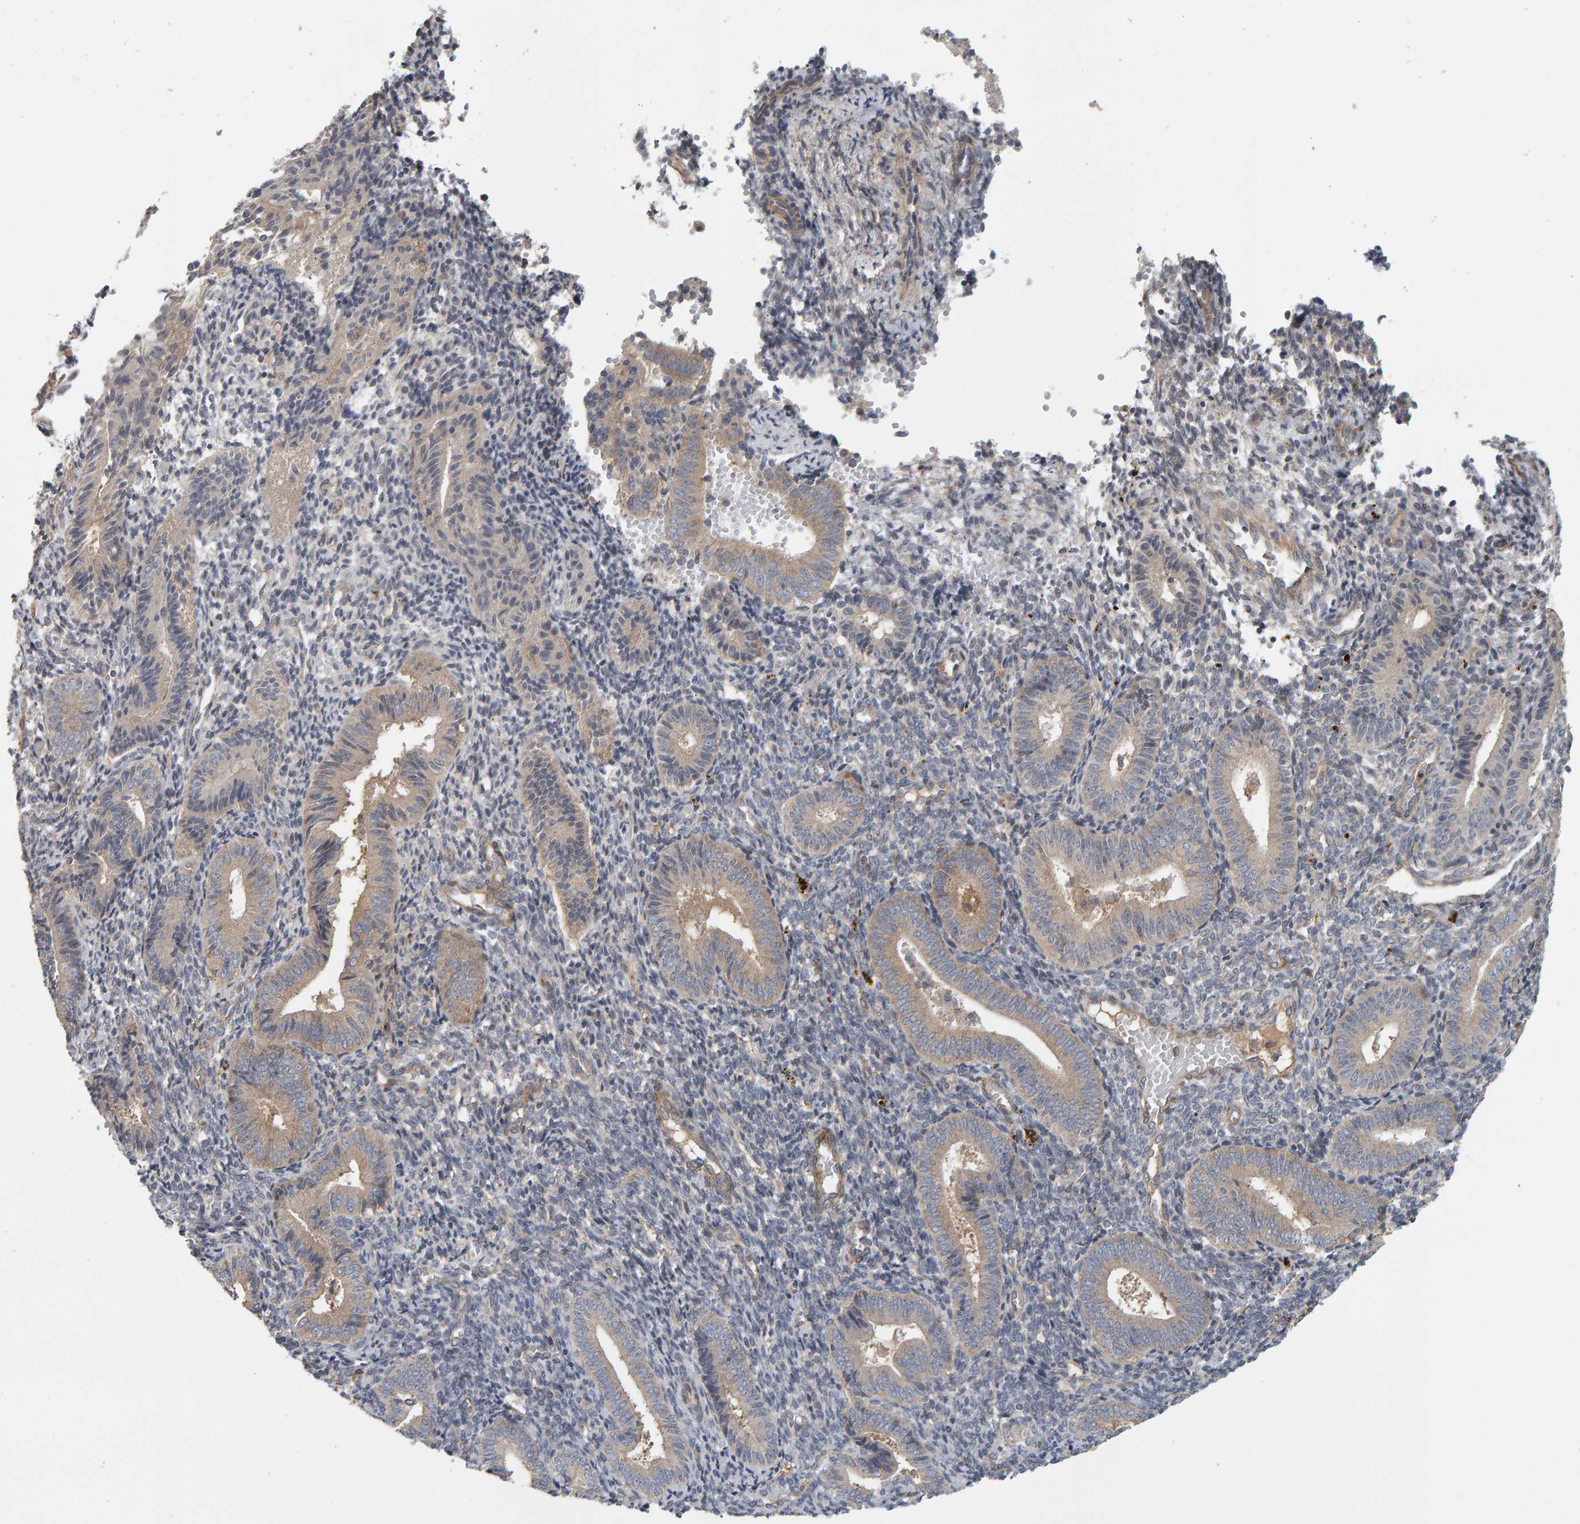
{"staining": {"intensity": "negative", "quantity": "none", "location": "none"}, "tissue": "endometrium", "cell_type": "Cells in endometrial stroma", "image_type": "normal", "snomed": [{"axis": "morphology", "description": "Normal tissue, NOS"}, {"axis": "topography", "description": "Uterus"}, {"axis": "topography", "description": "Endometrium"}], "caption": "Cells in endometrial stroma are negative for protein expression in unremarkable human endometrium.", "gene": "C9orf72", "patient": {"sex": "female", "age": 33}}